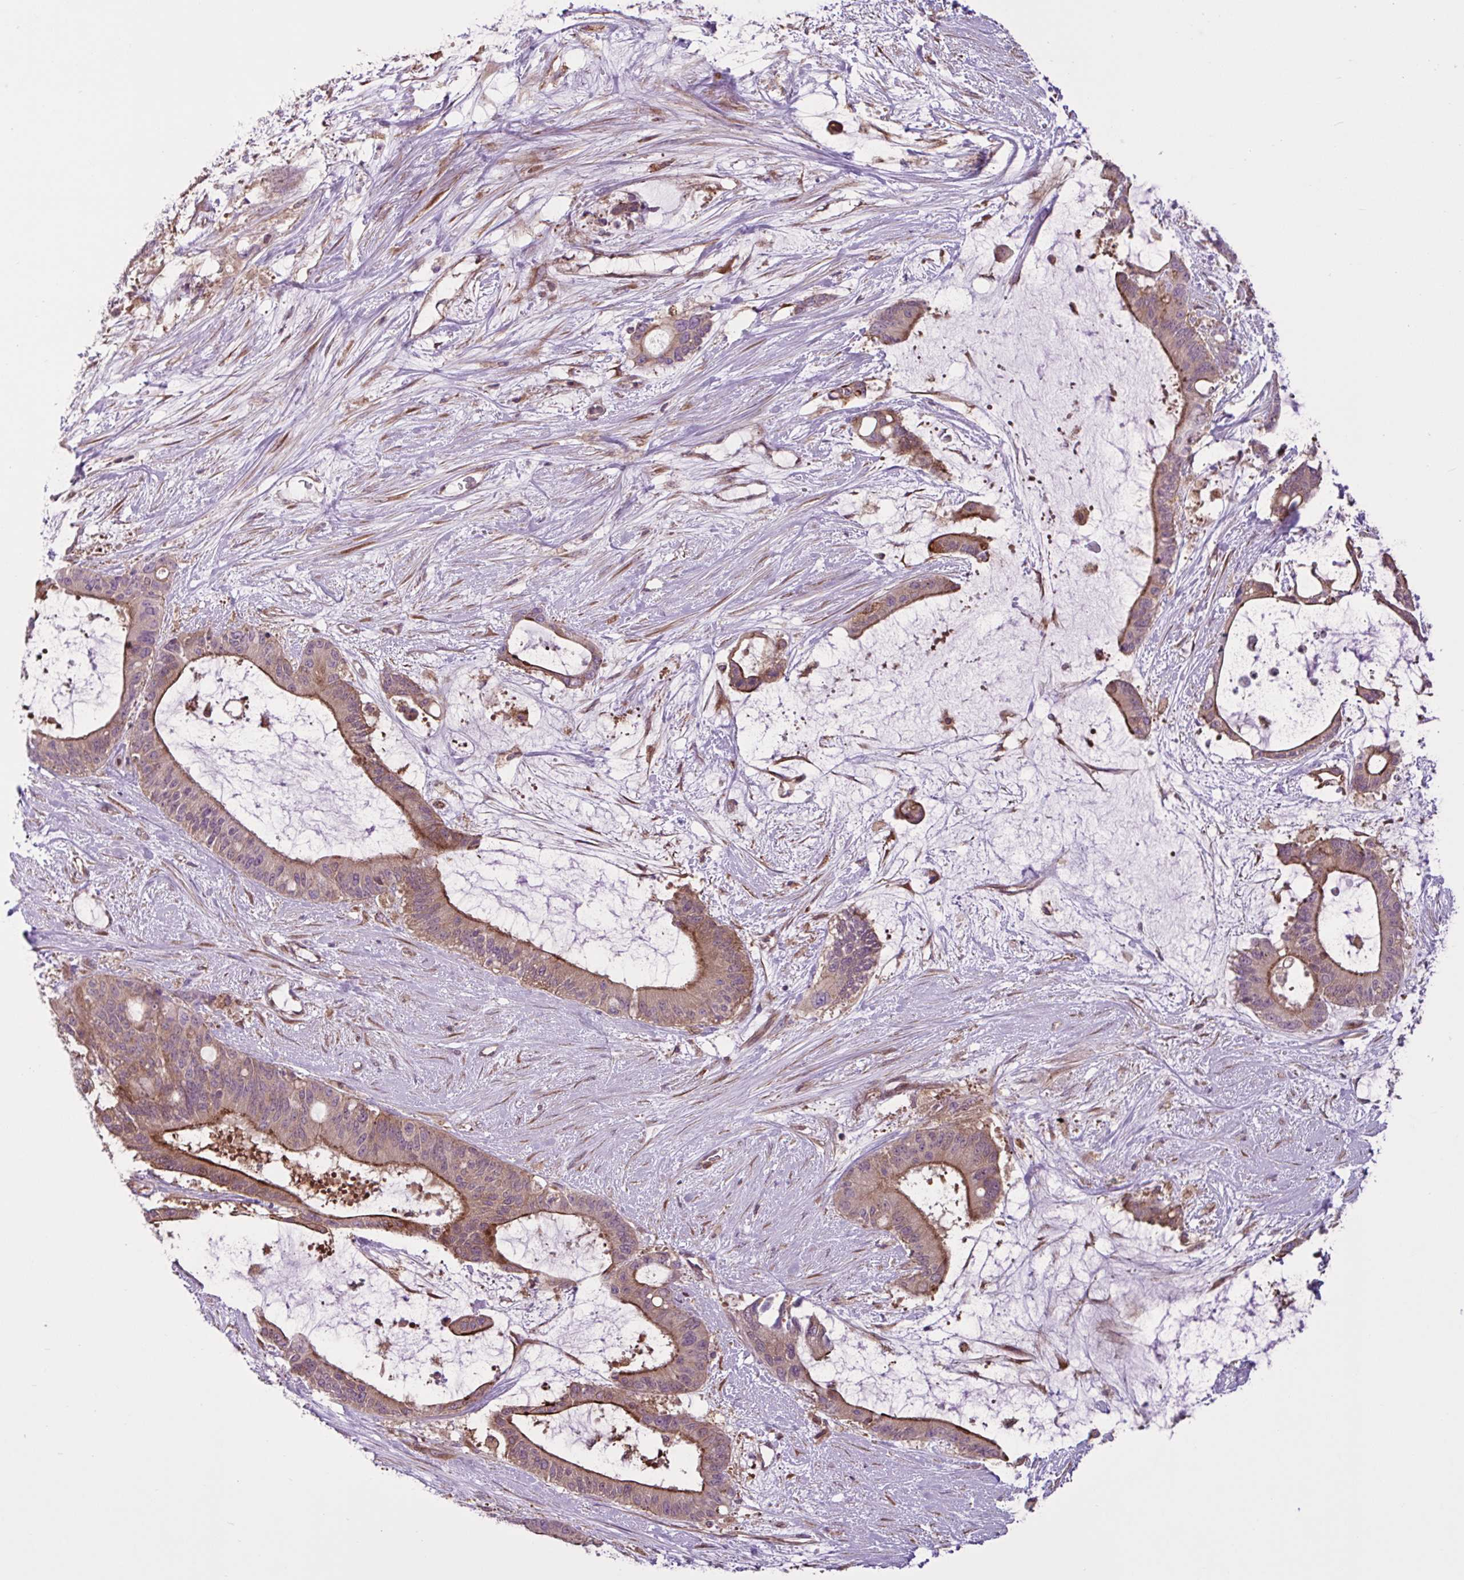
{"staining": {"intensity": "moderate", "quantity": ">75%", "location": "cytoplasmic/membranous"}, "tissue": "liver cancer", "cell_type": "Tumor cells", "image_type": "cancer", "snomed": [{"axis": "morphology", "description": "Normal tissue, NOS"}, {"axis": "morphology", "description": "Cholangiocarcinoma"}, {"axis": "topography", "description": "Liver"}, {"axis": "topography", "description": "Peripheral nerve tissue"}], "caption": "Cholangiocarcinoma (liver) stained for a protein (brown) displays moderate cytoplasmic/membranous positive expression in approximately >75% of tumor cells.", "gene": "GLTP", "patient": {"sex": "female", "age": 73}}